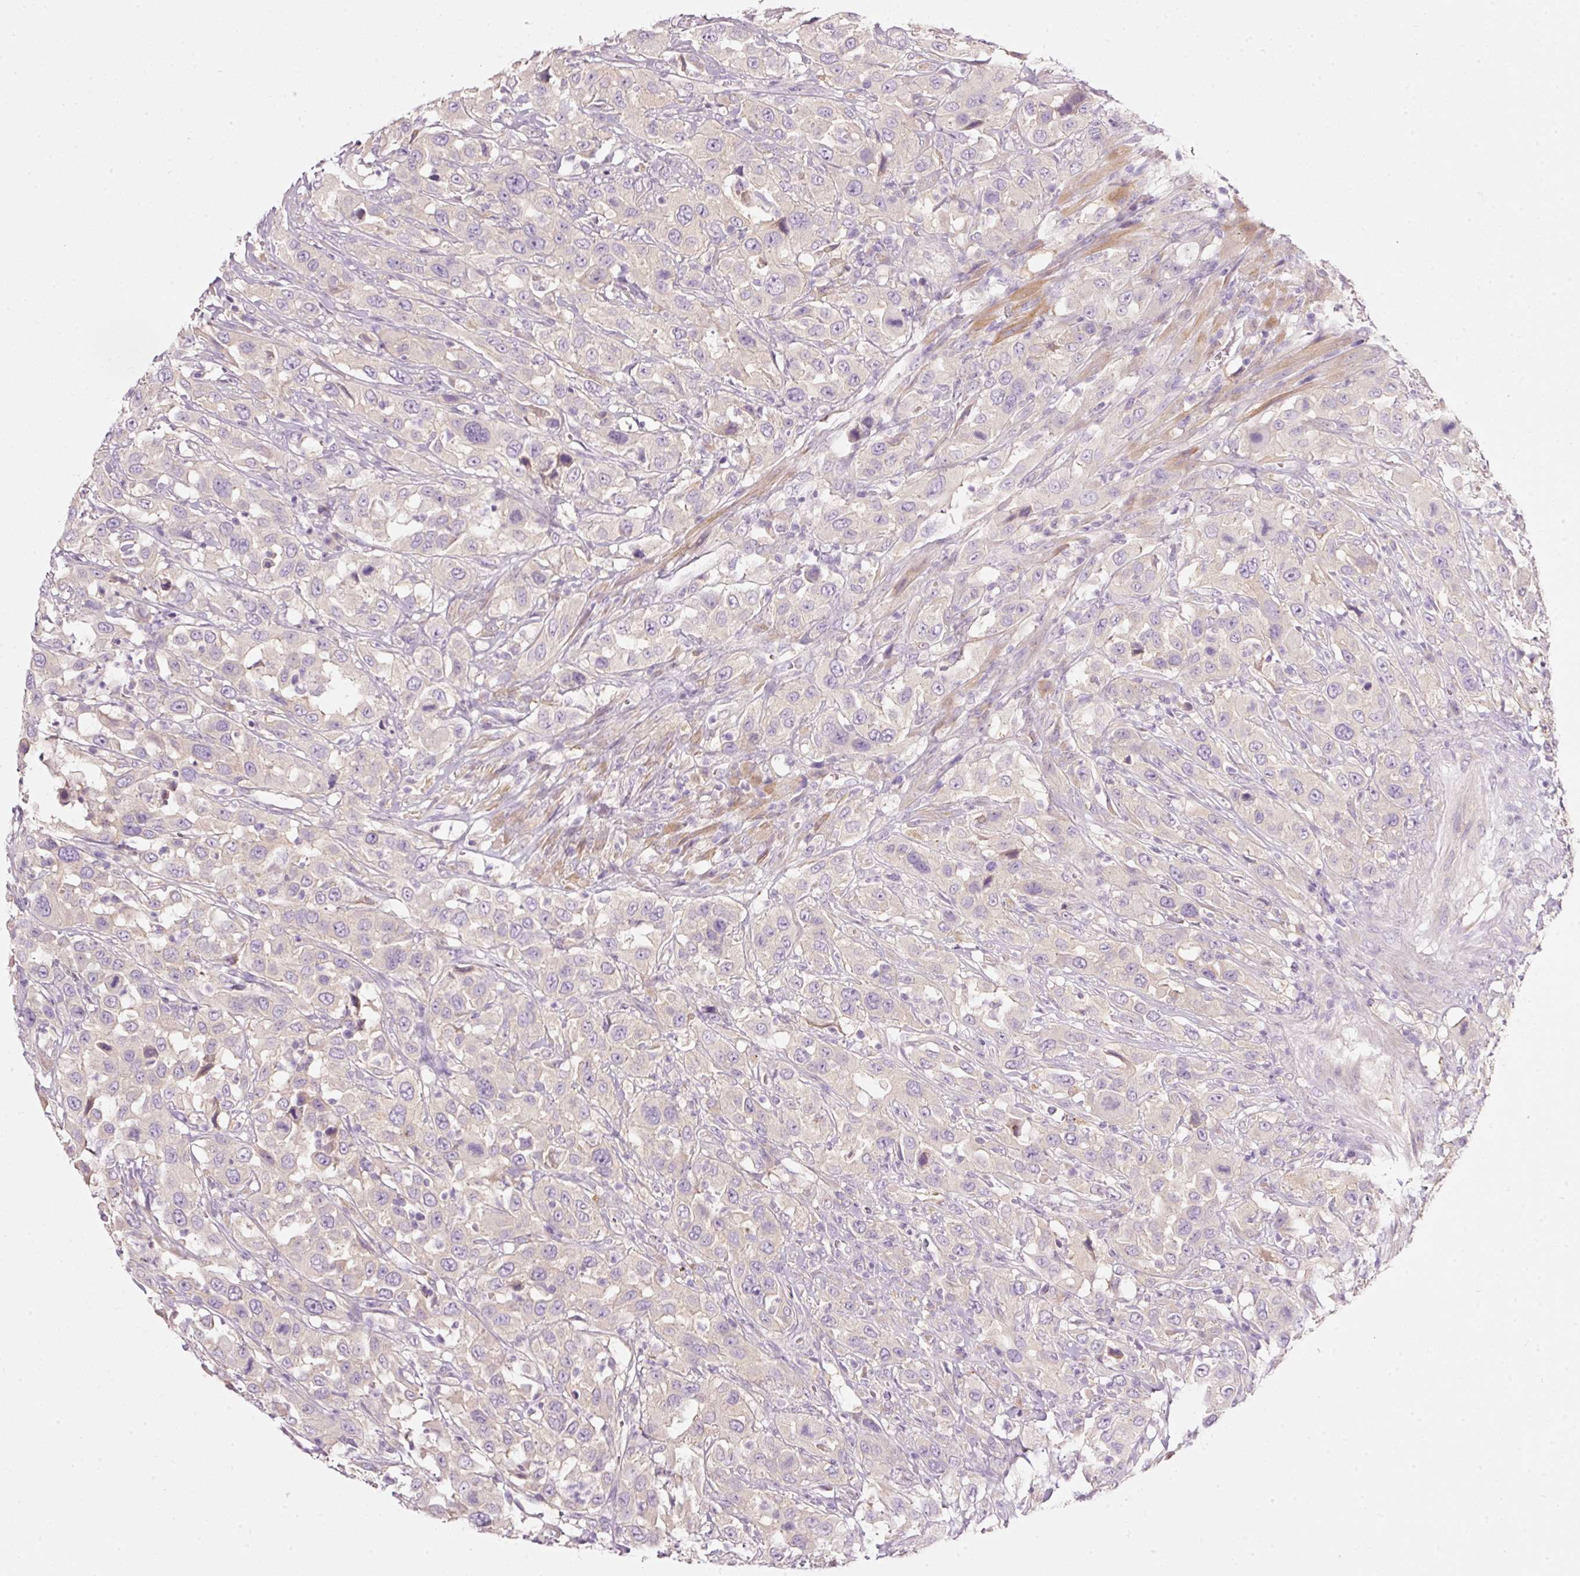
{"staining": {"intensity": "negative", "quantity": "none", "location": "none"}, "tissue": "urothelial cancer", "cell_type": "Tumor cells", "image_type": "cancer", "snomed": [{"axis": "morphology", "description": "Urothelial carcinoma, High grade"}, {"axis": "topography", "description": "Urinary bladder"}], "caption": "Photomicrograph shows no significant protein expression in tumor cells of urothelial carcinoma (high-grade).", "gene": "PDXDC1", "patient": {"sex": "male", "age": 61}}